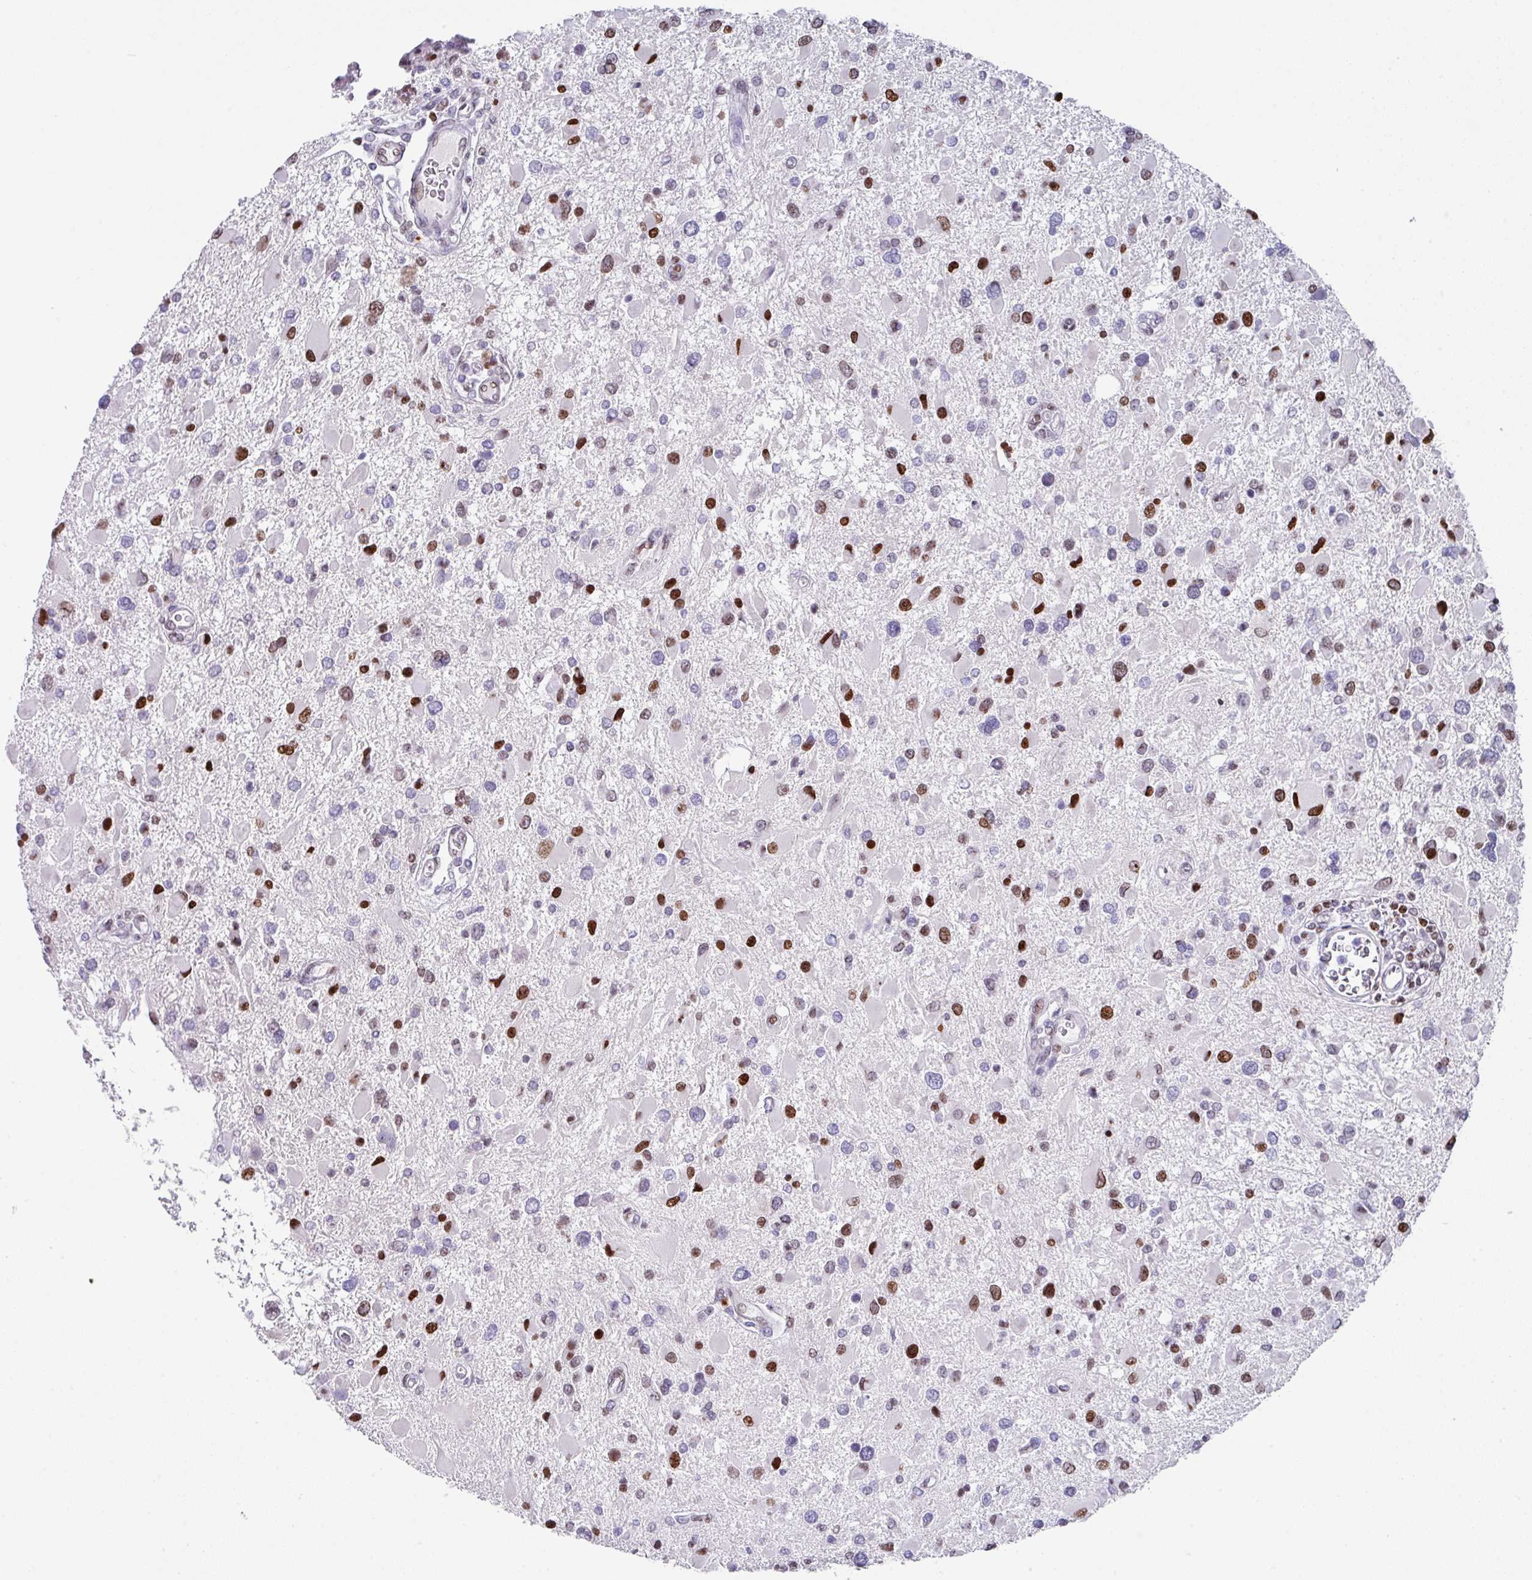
{"staining": {"intensity": "strong", "quantity": "25%-75%", "location": "nuclear"}, "tissue": "glioma", "cell_type": "Tumor cells", "image_type": "cancer", "snomed": [{"axis": "morphology", "description": "Glioma, malignant, High grade"}, {"axis": "topography", "description": "Brain"}], "caption": "Strong nuclear positivity is identified in approximately 25%-75% of tumor cells in high-grade glioma (malignant). Nuclei are stained in blue.", "gene": "TCF3", "patient": {"sex": "male", "age": 53}}